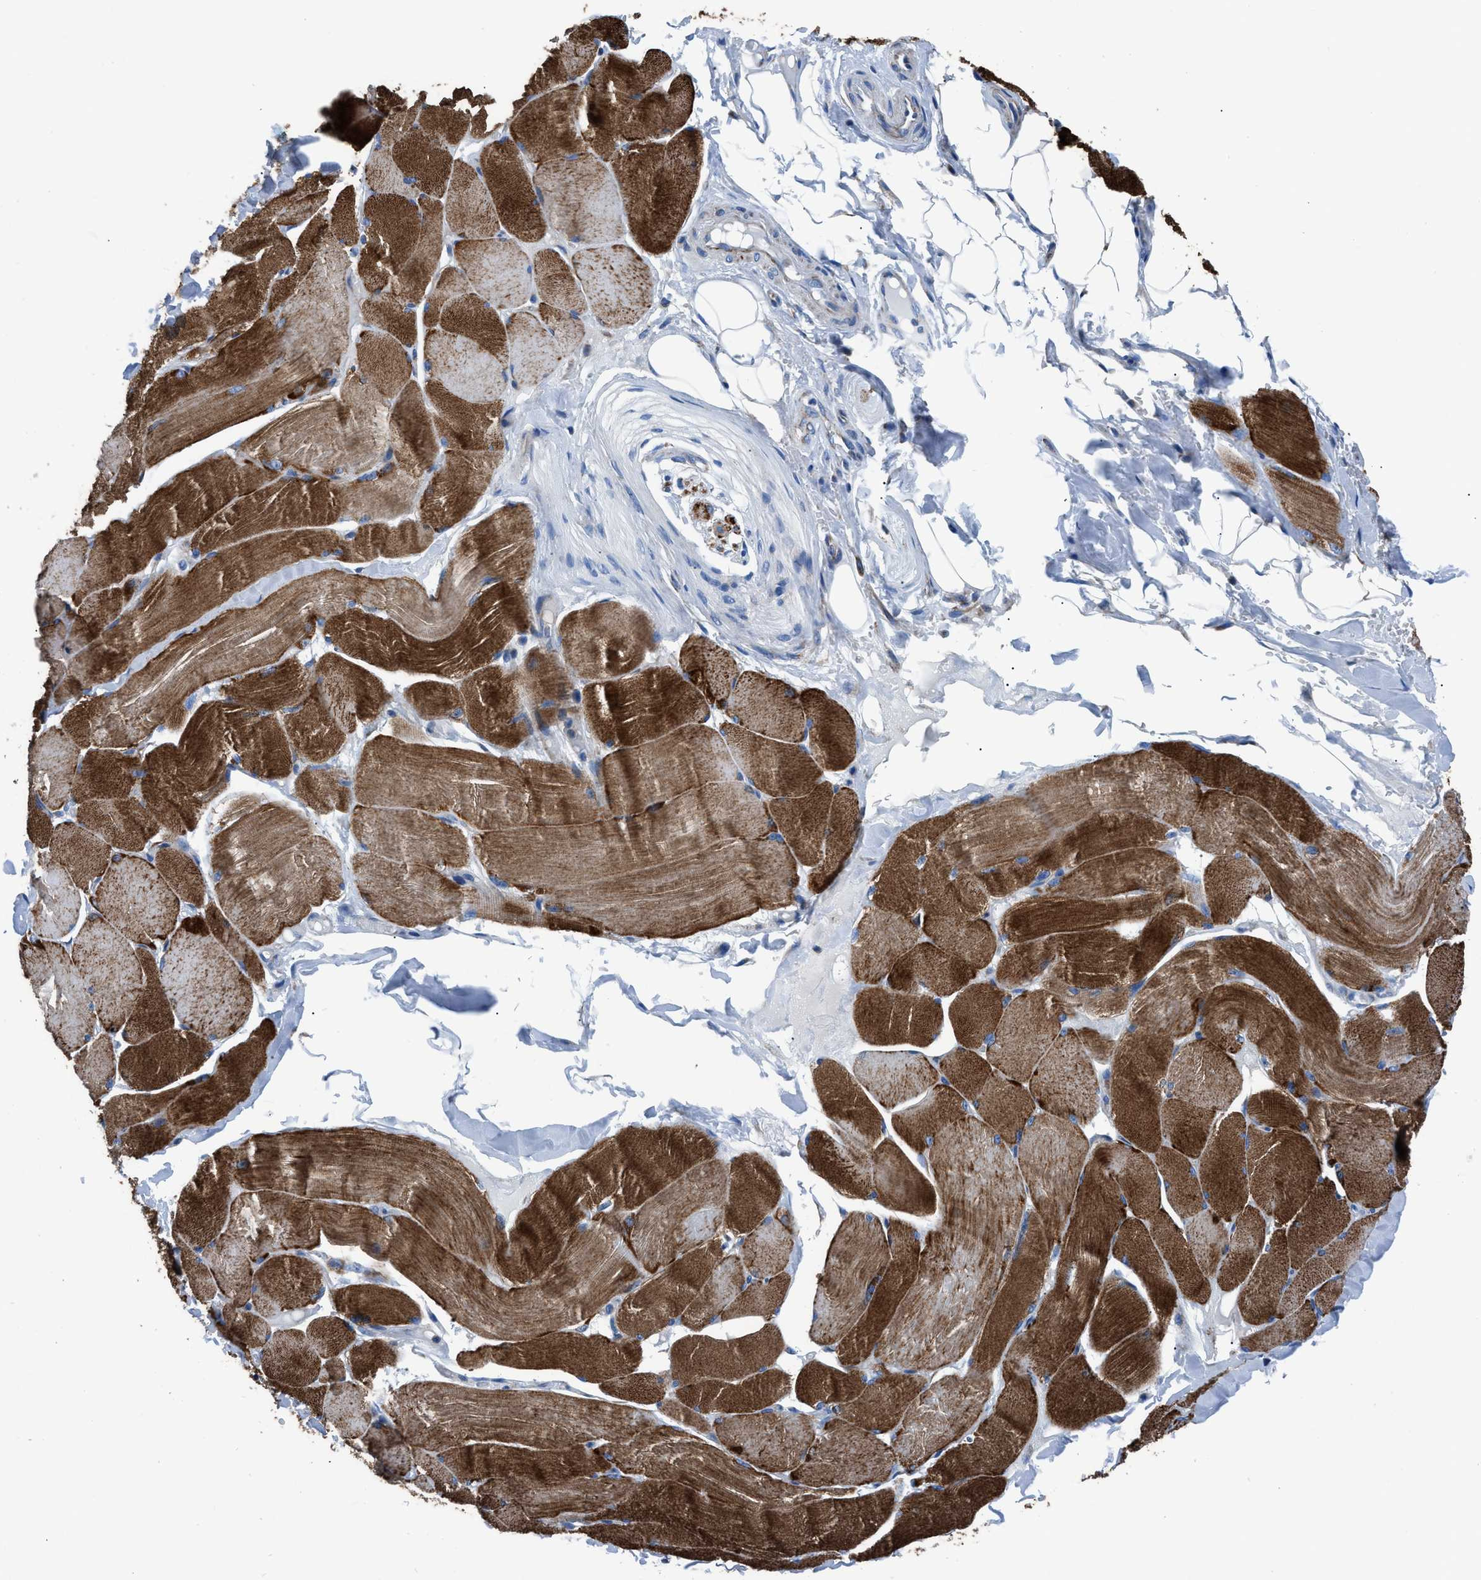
{"staining": {"intensity": "strong", "quantity": ">75%", "location": "cytoplasmic/membranous"}, "tissue": "skeletal muscle", "cell_type": "Myocytes", "image_type": "normal", "snomed": [{"axis": "morphology", "description": "Normal tissue, NOS"}, {"axis": "topography", "description": "Skin"}, {"axis": "topography", "description": "Skeletal muscle"}], "caption": "Immunohistochemistry (IHC) micrograph of normal human skeletal muscle stained for a protein (brown), which reveals high levels of strong cytoplasmic/membranous expression in approximately >75% of myocytes.", "gene": "ZDHHC3", "patient": {"sex": "male", "age": 83}}